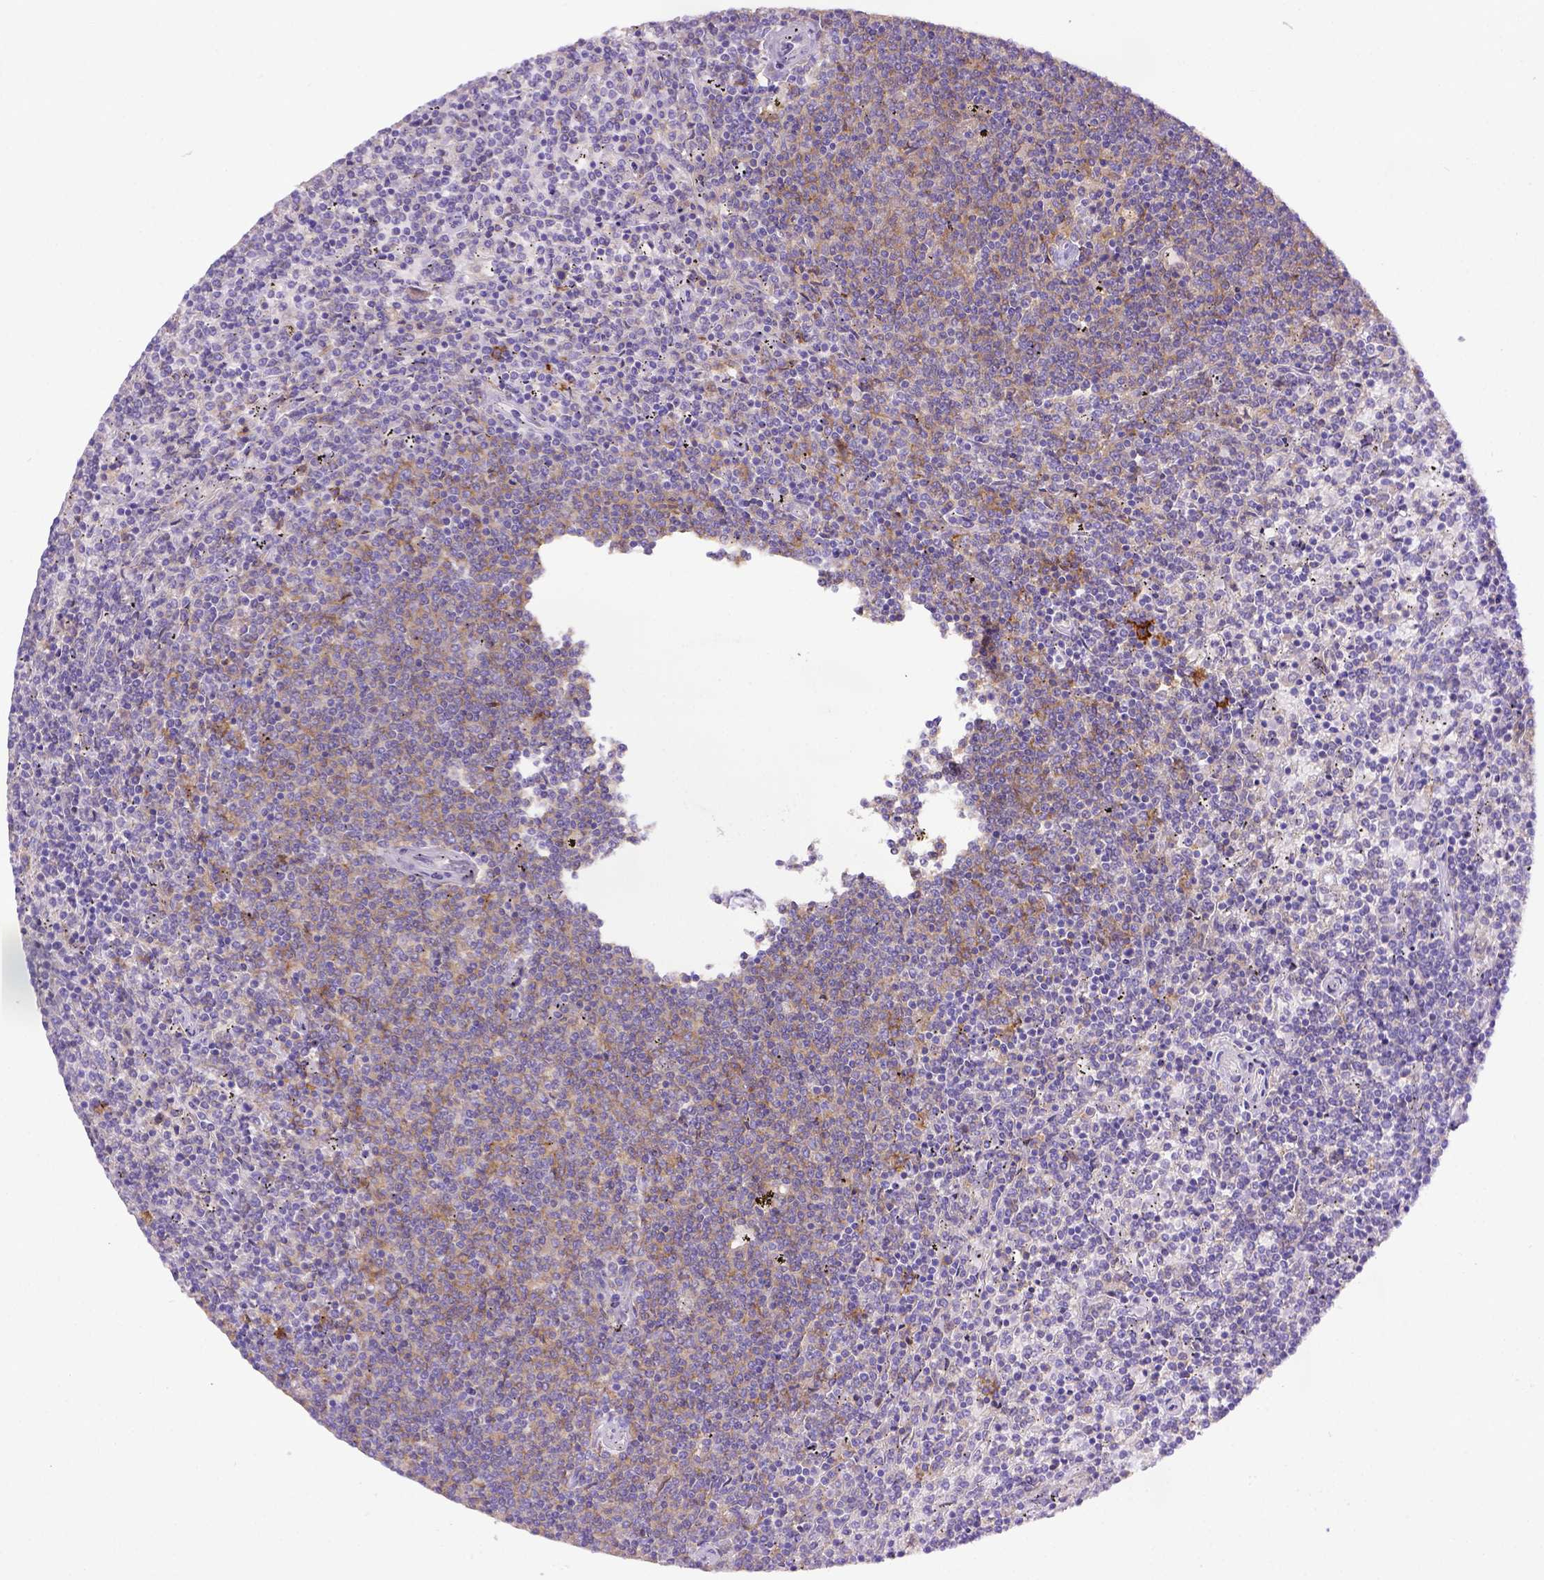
{"staining": {"intensity": "moderate", "quantity": "<25%", "location": "cytoplasmic/membranous"}, "tissue": "lymphoma", "cell_type": "Tumor cells", "image_type": "cancer", "snomed": [{"axis": "morphology", "description": "Malignant lymphoma, non-Hodgkin's type, Low grade"}, {"axis": "topography", "description": "Spleen"}], "caption": "This is an image of immunohistochemistry (IHC) staining of malignant lymphoma, non-Hodgkin's type (low-grade), which shows moderate staining in the cytoplasmic/membranous of tumor cells.", "gene": "CD40", "patient": {"sex": "female", "age": 50}}